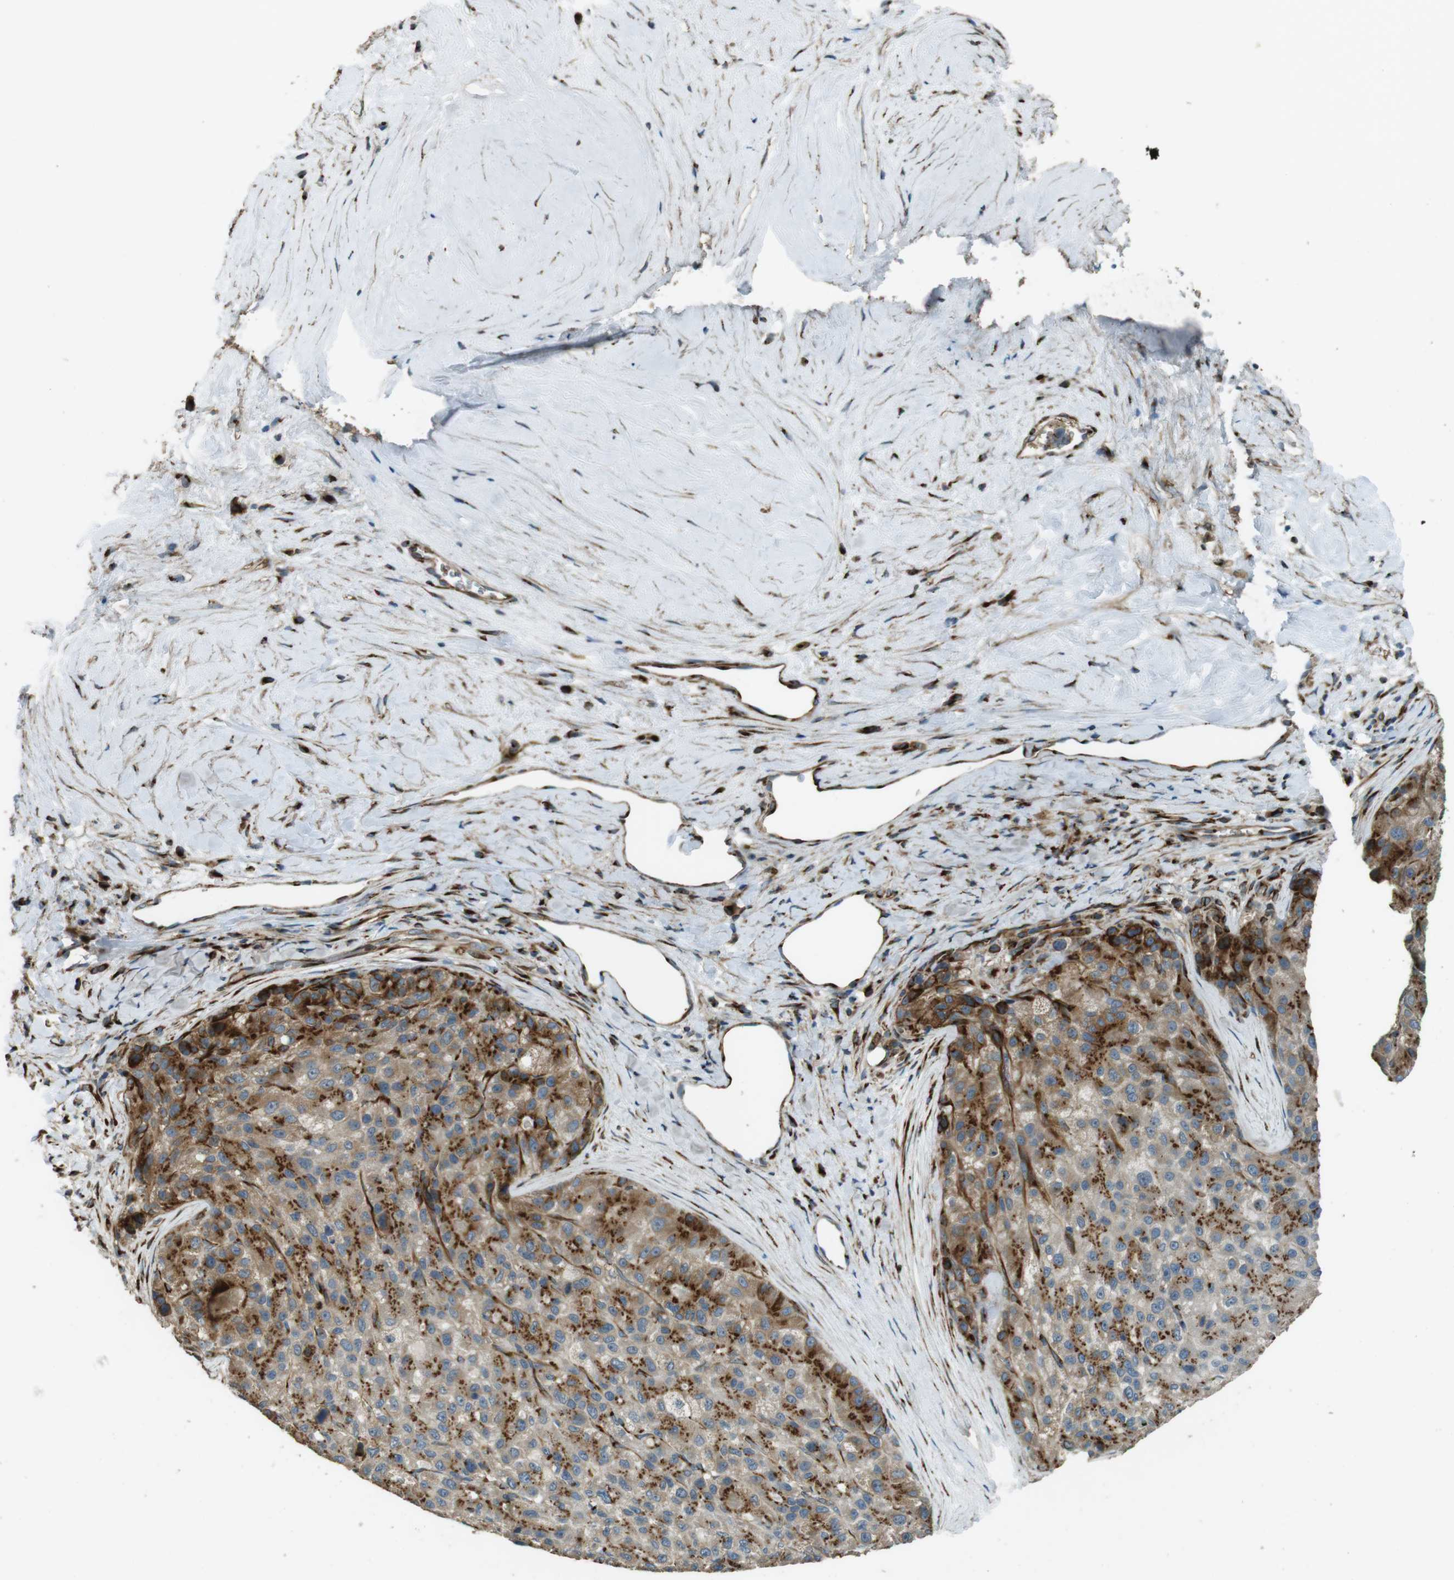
{"staining": {"intensity": "moderate", "quantity": ">75%", "location": "cytoplasmic/membranous"}, "tissue": "liver cancer", "cell_type": "Tumor cells", "image_type": "cancer", "snomed": [{"axis": "morphology", "description": "Carcinoma, Hepatocellular, NOS"}, {"axis": "topography", "description": "Liver"}], "caption": "Liver cancer (hepatocellular carcinoma) tissue exhibits moderate cytoplasmic/membranous expression in about >75% of tumor cells", "gene": "TMEM115", "patient": {"sex": "male", "age": 80}}